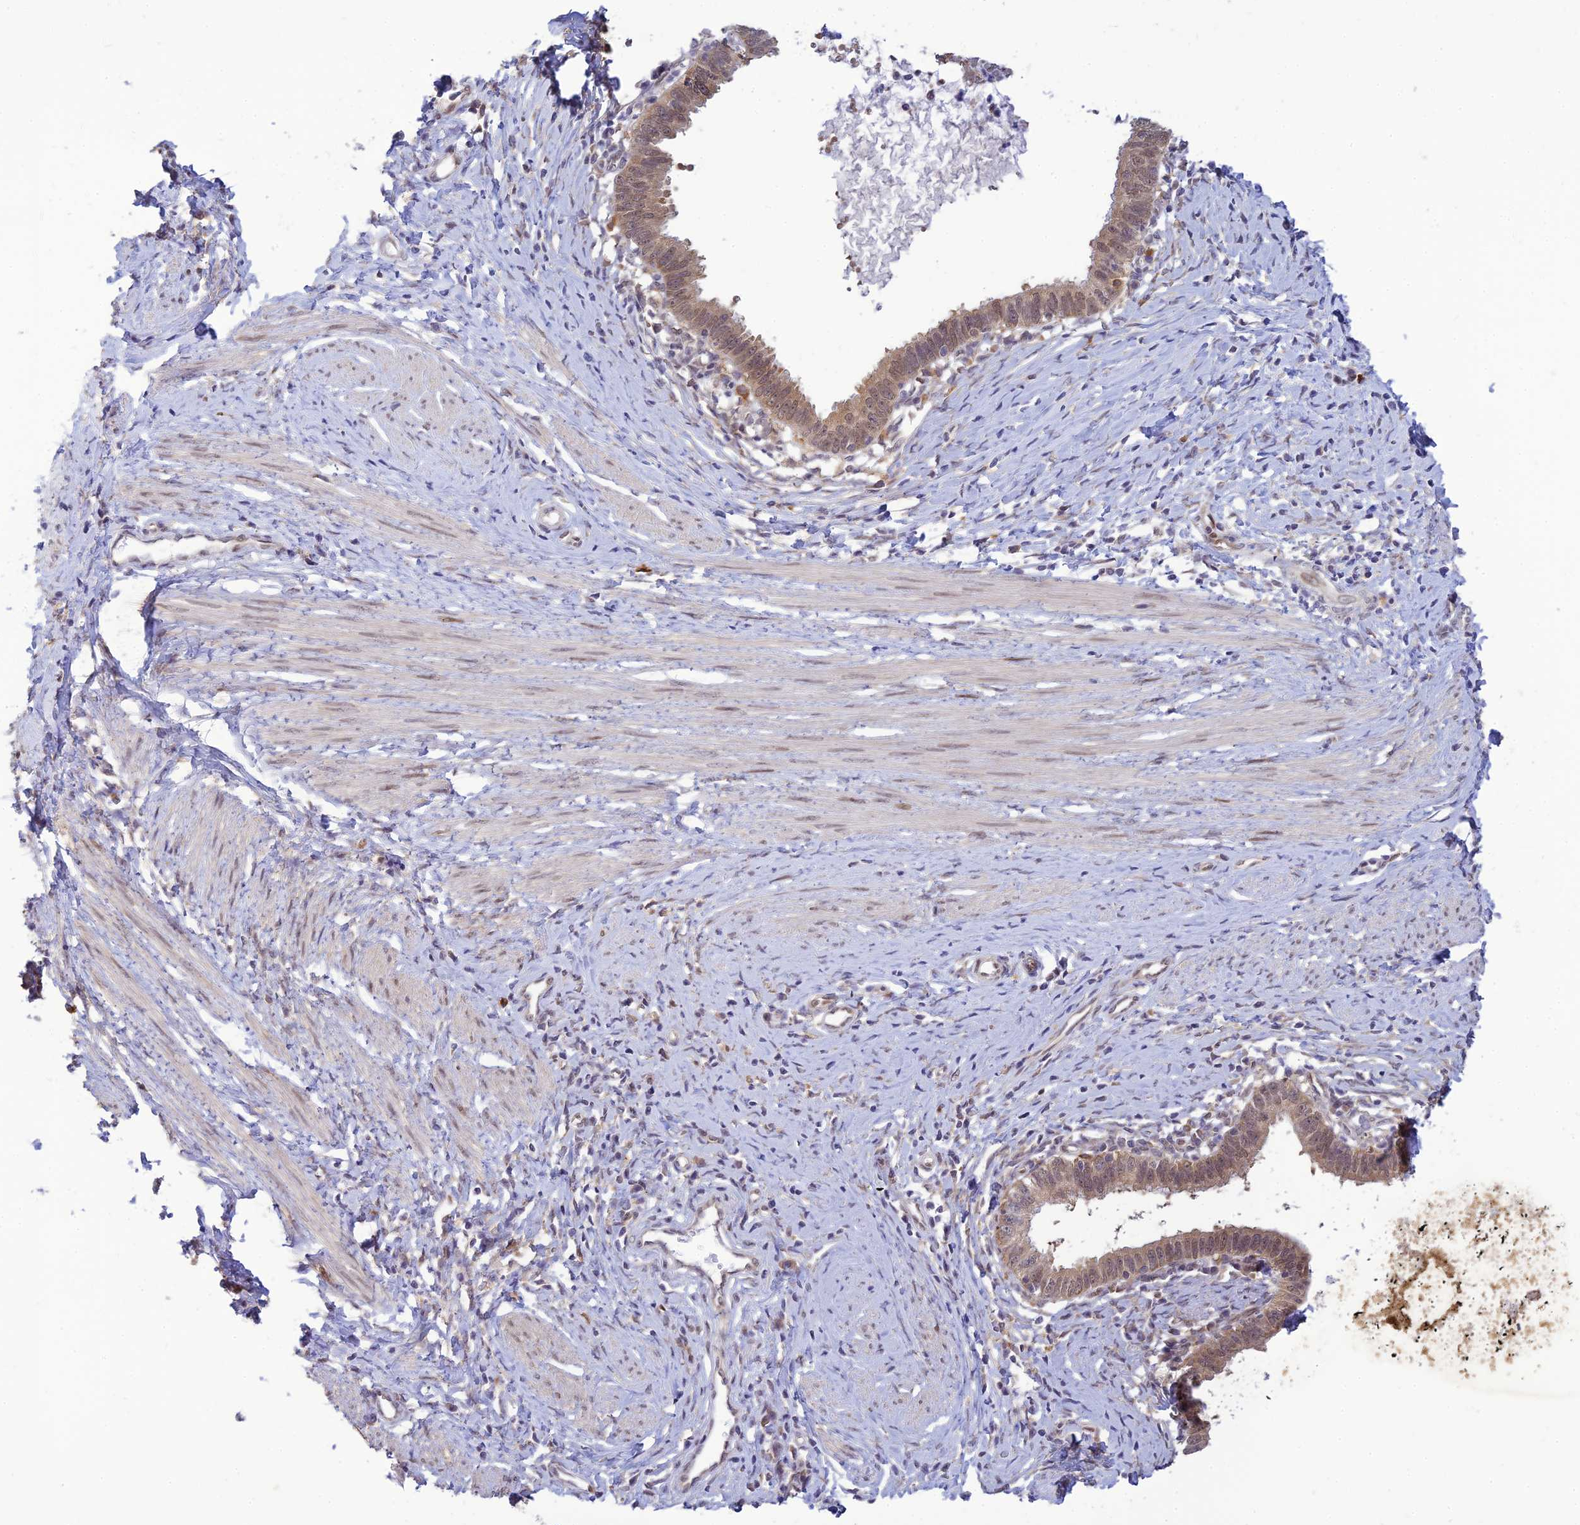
{"staining": {"intensity": "weak", "quantity": ">75%", "location": "cytoplasmic/membranous,nuclear"}, "tissue": "cervical cancer", "cell_type": "Tumor cells", "image_type": "cancer", "snomed": [{"axis": "morphology", "description": "Adenocarcinoma, NOS"}, {"axis": "topography", "description": "Cervix"}], "caption": "A brown stain shows weak cytoplasmic/membranous and nuclear staining of a protein in cervical cancer tumor cells.", "gene": "SKIC8", "patient": {"sex": "female", "age": 36}}